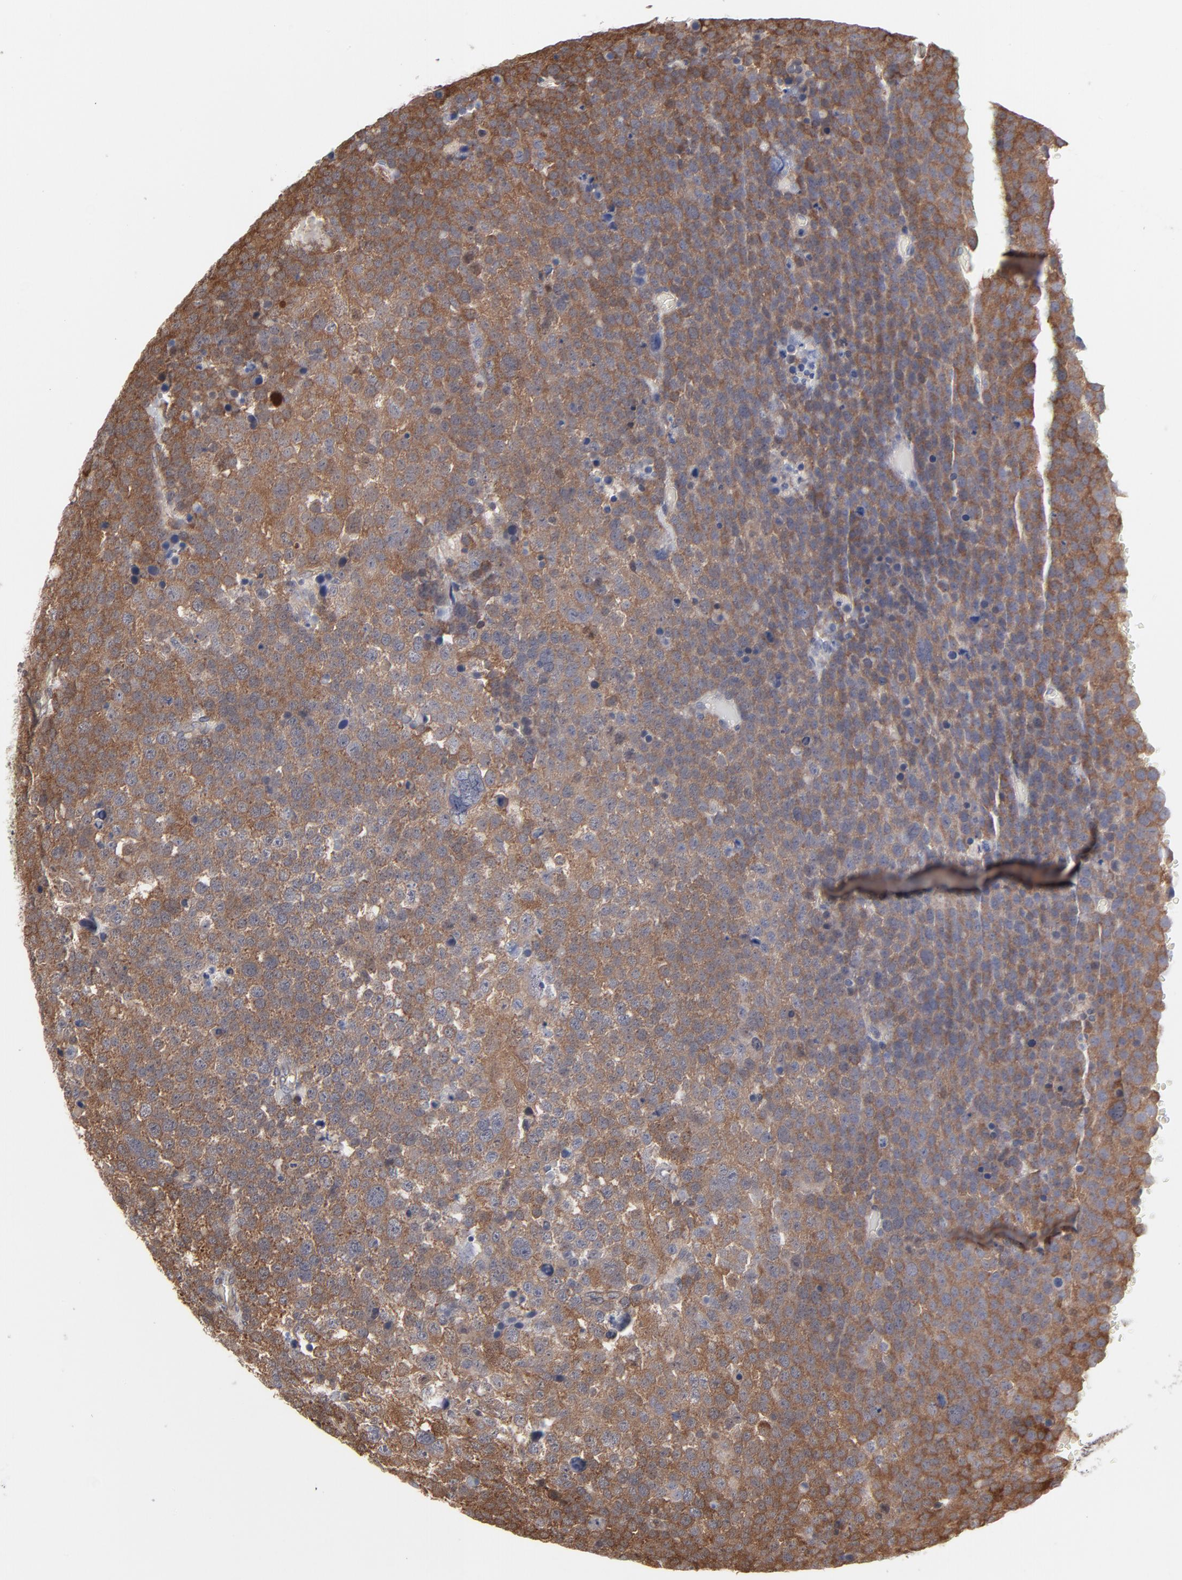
{"staining": {"intensity": "strong", "quantity": ">75%", "location": "cytoplasmic/membranous"}, "tissue": "testis cancer", "cell_type": "Tumor cells", "image_type": "cancer", "snomed": [{"axis": "morphology", "description": "Seminoma, NOS"}, {"axis": "topography", "description": "Testis"}], "caption": "An image showing strong cytoplasmic/membranous staining in approximately >75% of tumor cells in seminoma (testis), as visualized by brown immunohistochemical staining.", "gene": "MAP2K1", "patient": {"sex": "male", "age": 71}}